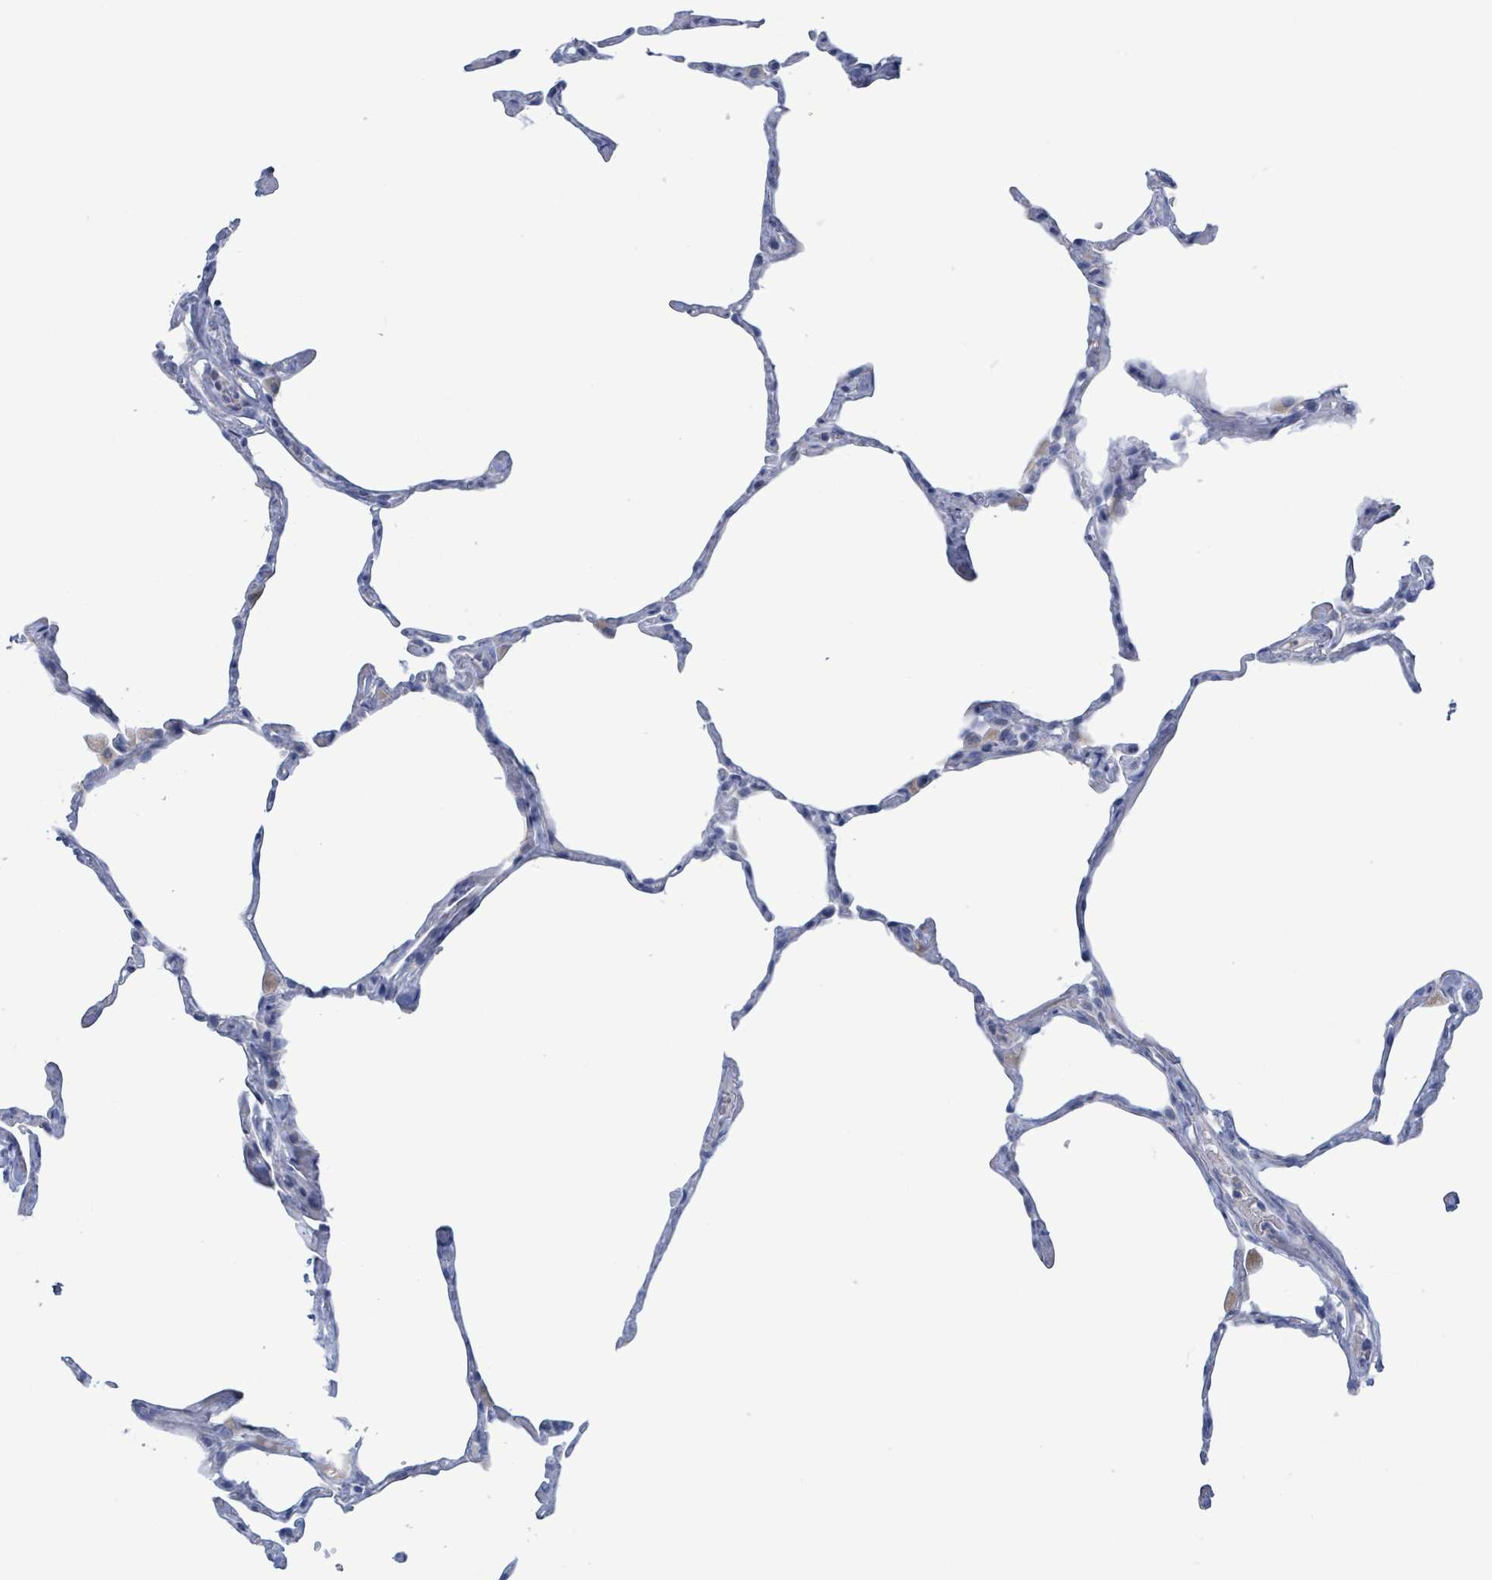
{"staining": {"intensity": "negative", "quantity": "none", "location": "none"}, "tissue": "lung", "cell_type": "Alveolar cells", "image_type": "normal", "snomed": [{"axis": "morphology", "description": "Normal tissue, NOS"}, {"axis": "topography", "description": "Lung"}], "caption": "Immunohistochemistry (IHC) histopathology image of unremarkable human lung stained for a protein (brown), which shows no expression in alveolar cells.", "gene": "AKR1C4", "patient": {"sex": "male", "age": 65}}